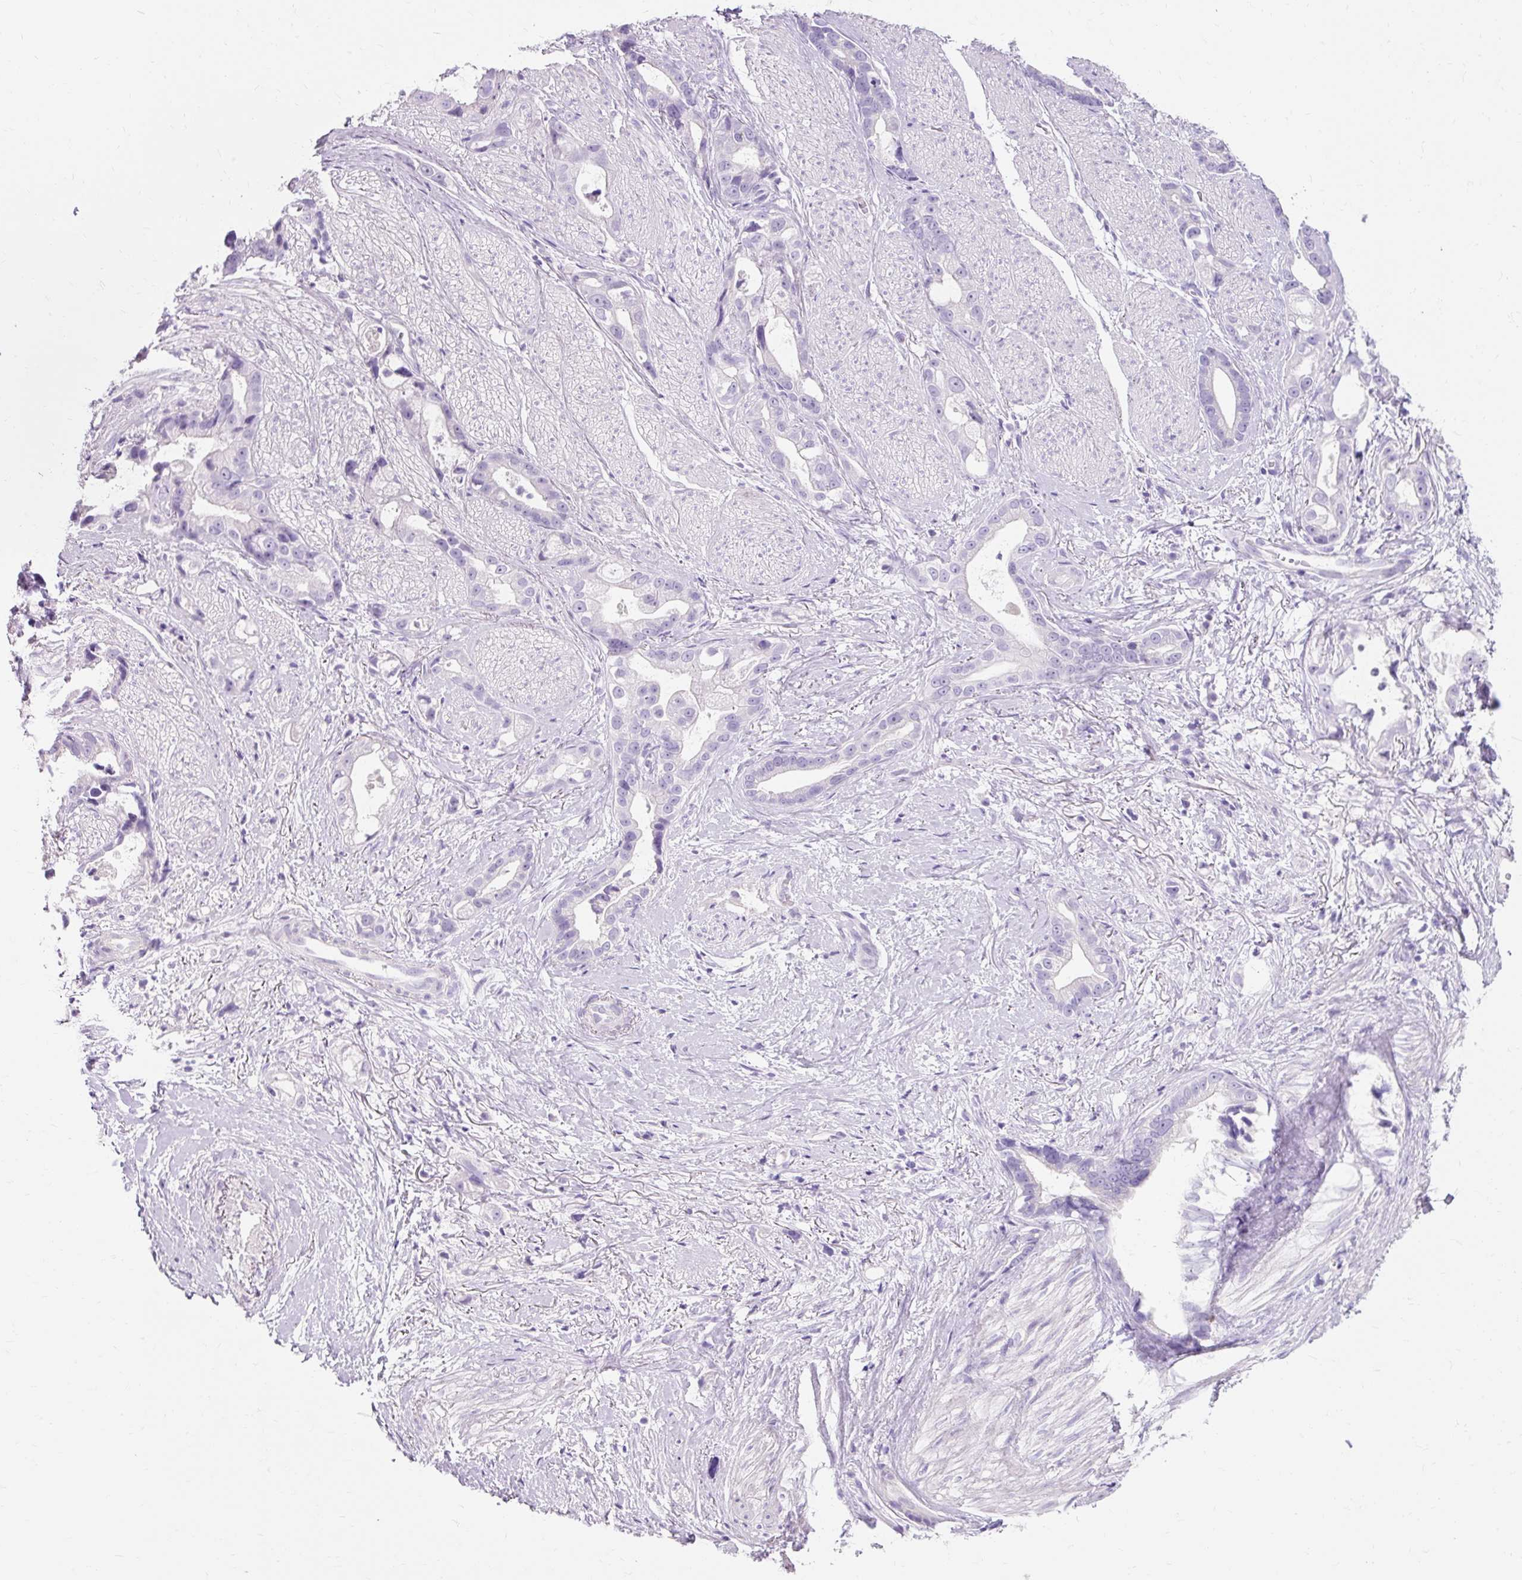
{"staining": {"intensity": "negative", "quantity": "none", "location": "none"}, "tissue": "stomach cancer", "cell_type": "Tumor cells", "image_type": "cancer", "snomed": [{"axis": "morphology", "description": "Adenocarcinoma, NOS"}, {"axis": "topography", "description": "Stomach"}], "caption": "Immunohistochemical staining of stomach cancer demonstrates no significant staining in tumor cells. (DAB immunohistochemistry with hematoxylin counter stain).", "gene": "TMEM213", "patient": {"sex": "male", "age": 55}}